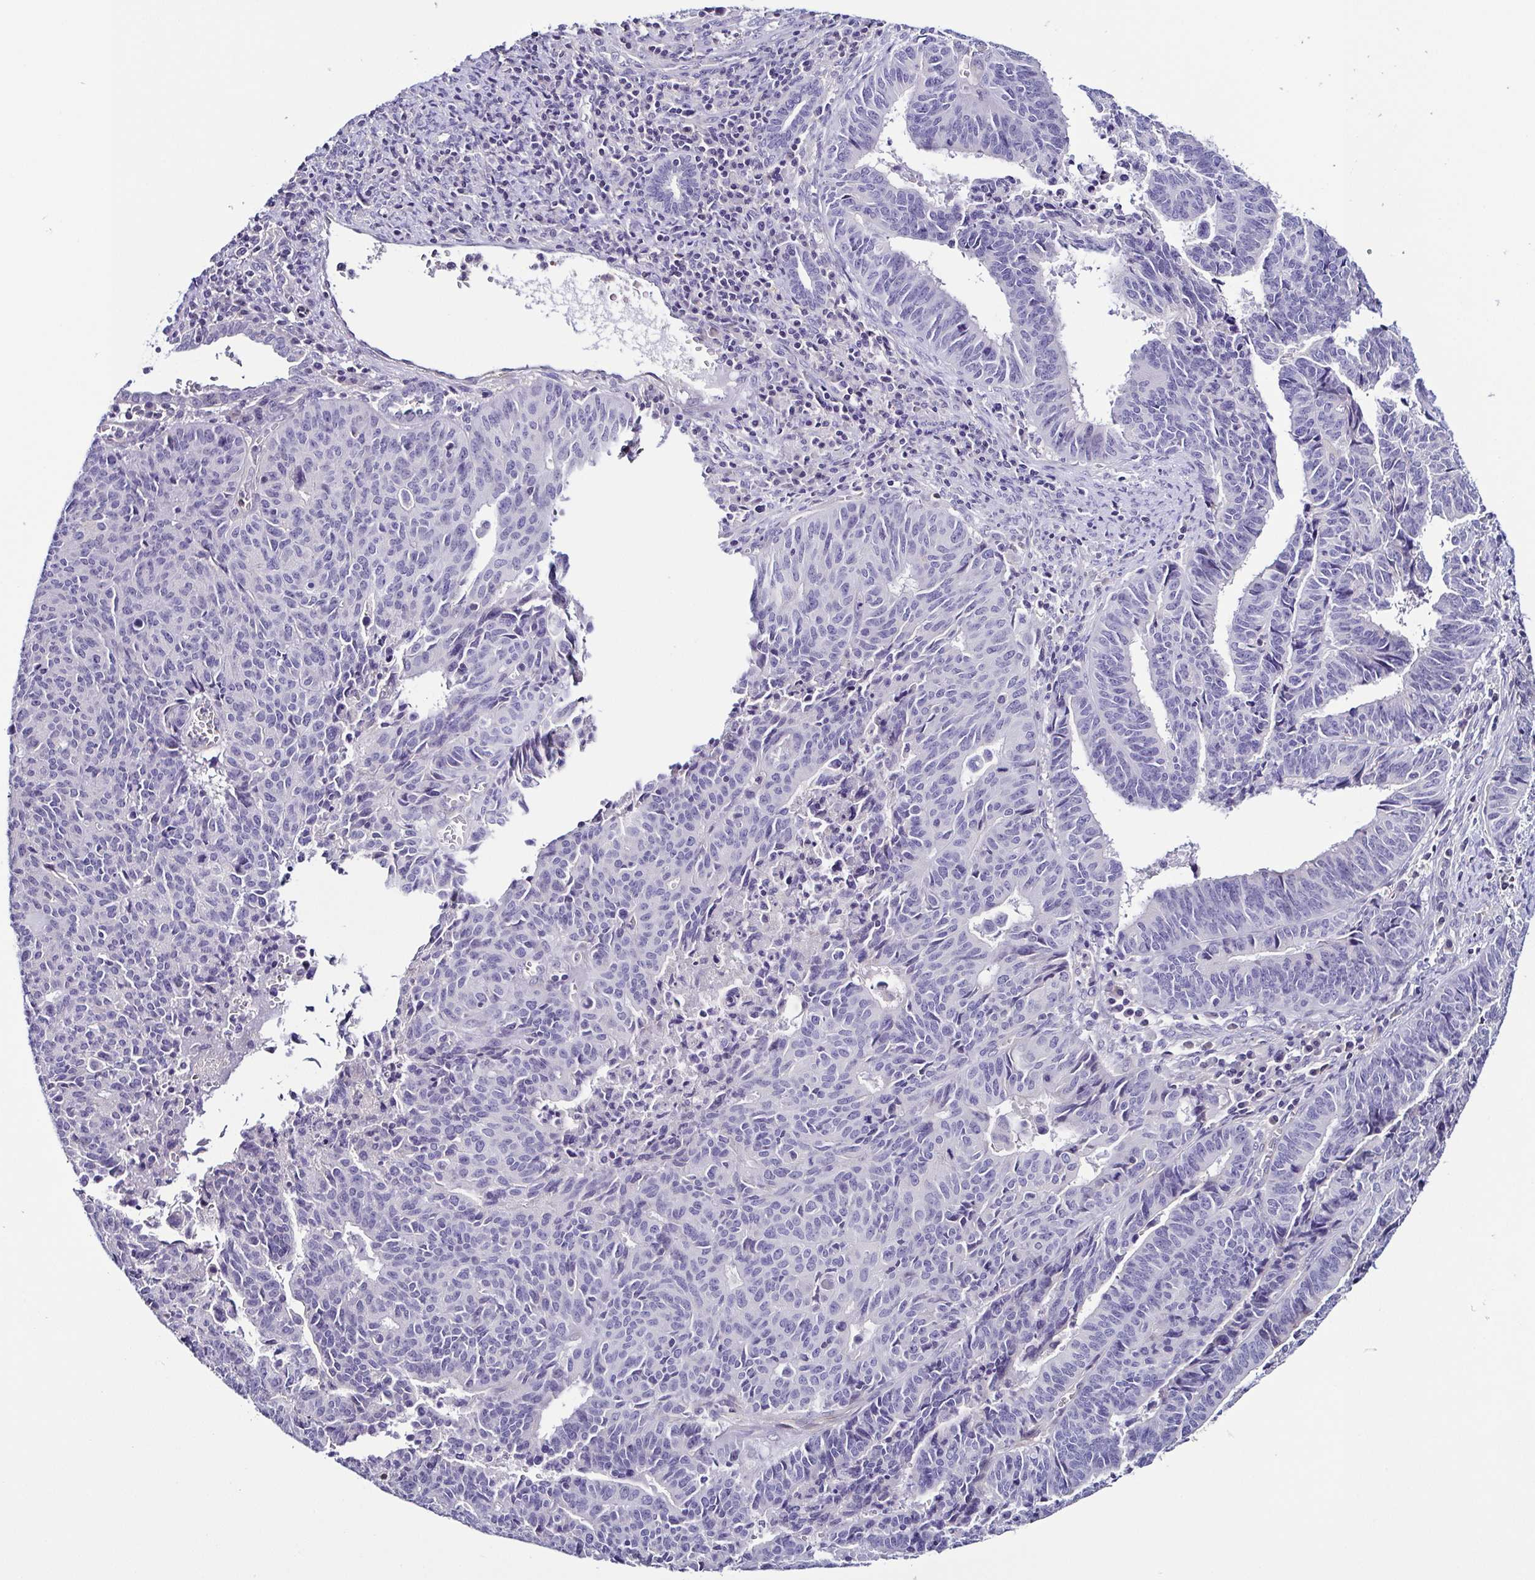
{"staining": {"intensity": "negative", "quantity": "none", "location": "none"}, "tissue": "endometrial cancer", "cell_type": "Tumor cells", "image_type": "cancer", "snomed": [{"axis": "morphology", "description": "Adenocarcinoma, NOS"}, {"axis": "topography", "description": "Endometrium"}], "caption": "A micrograph of human endometrial cancer (adenocarcinoma) is negative for staining in tumor cells.", "gene": "TNNT2", "patient": {"sex": "female", "age": 65}}